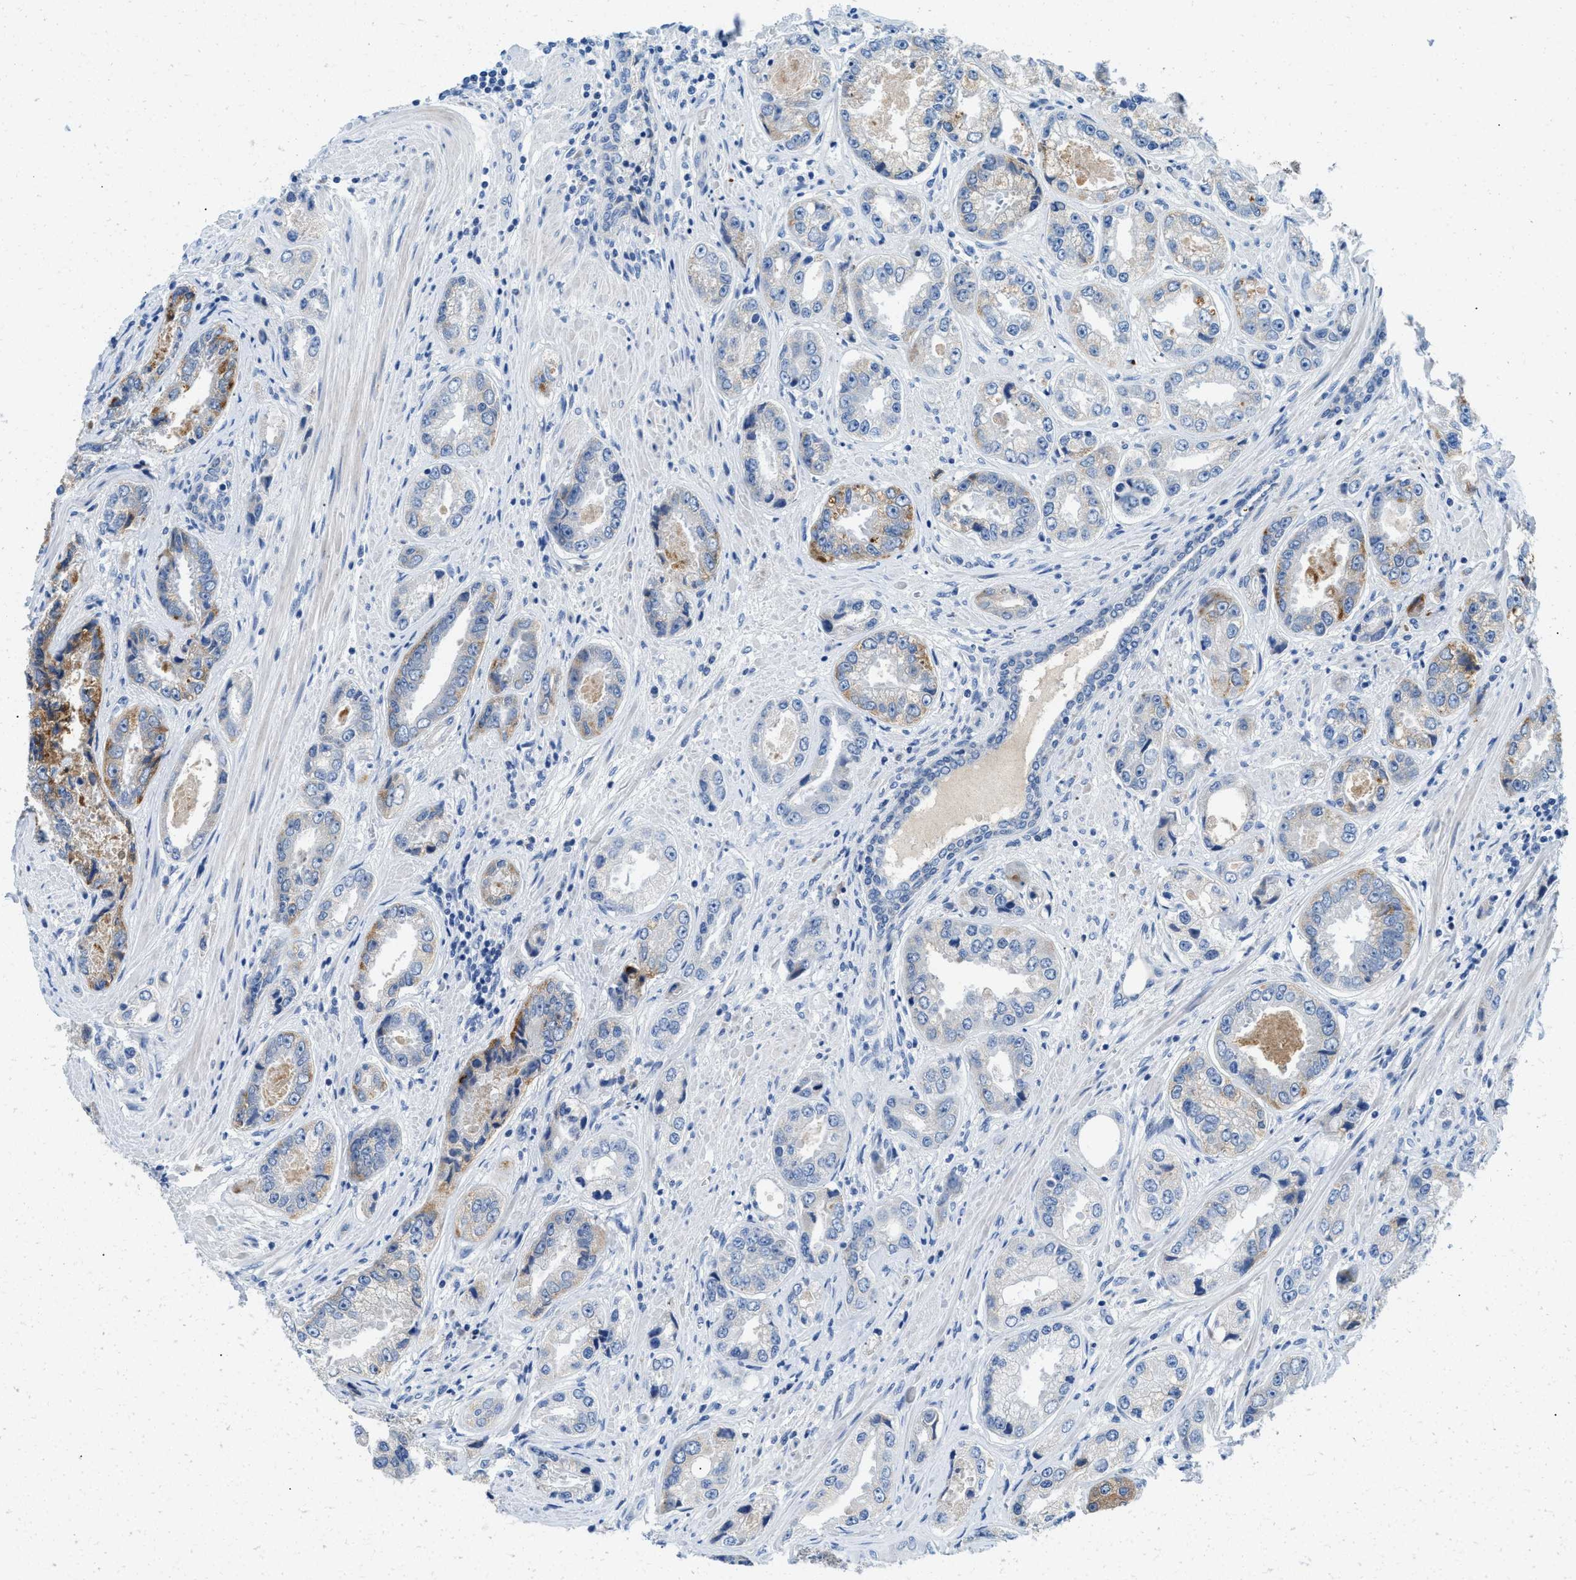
{"staining": {"intensity": "moderate", "quantity": "<25%", "location": "cytoplasmic/membranous"}, "tissue": "prostate cancer", "cell_type": "Tumor cells", "image_type": "cancer", "snomed": [{"axis": "morphology", "description": "Adenocarcinoma, High grade"}, {"axis": "topography", "description": "Prostate"}], "caption": "IHC histopathology image of human prostate high-grade adenocarcinoma stained for a protein (brown), which shows low levels of moderate cytoplasmic/membranous expression in approximately <25% of tumor cells.", "gene": "TSPAN3", "patient": {"sex": "male", "age": 61}}